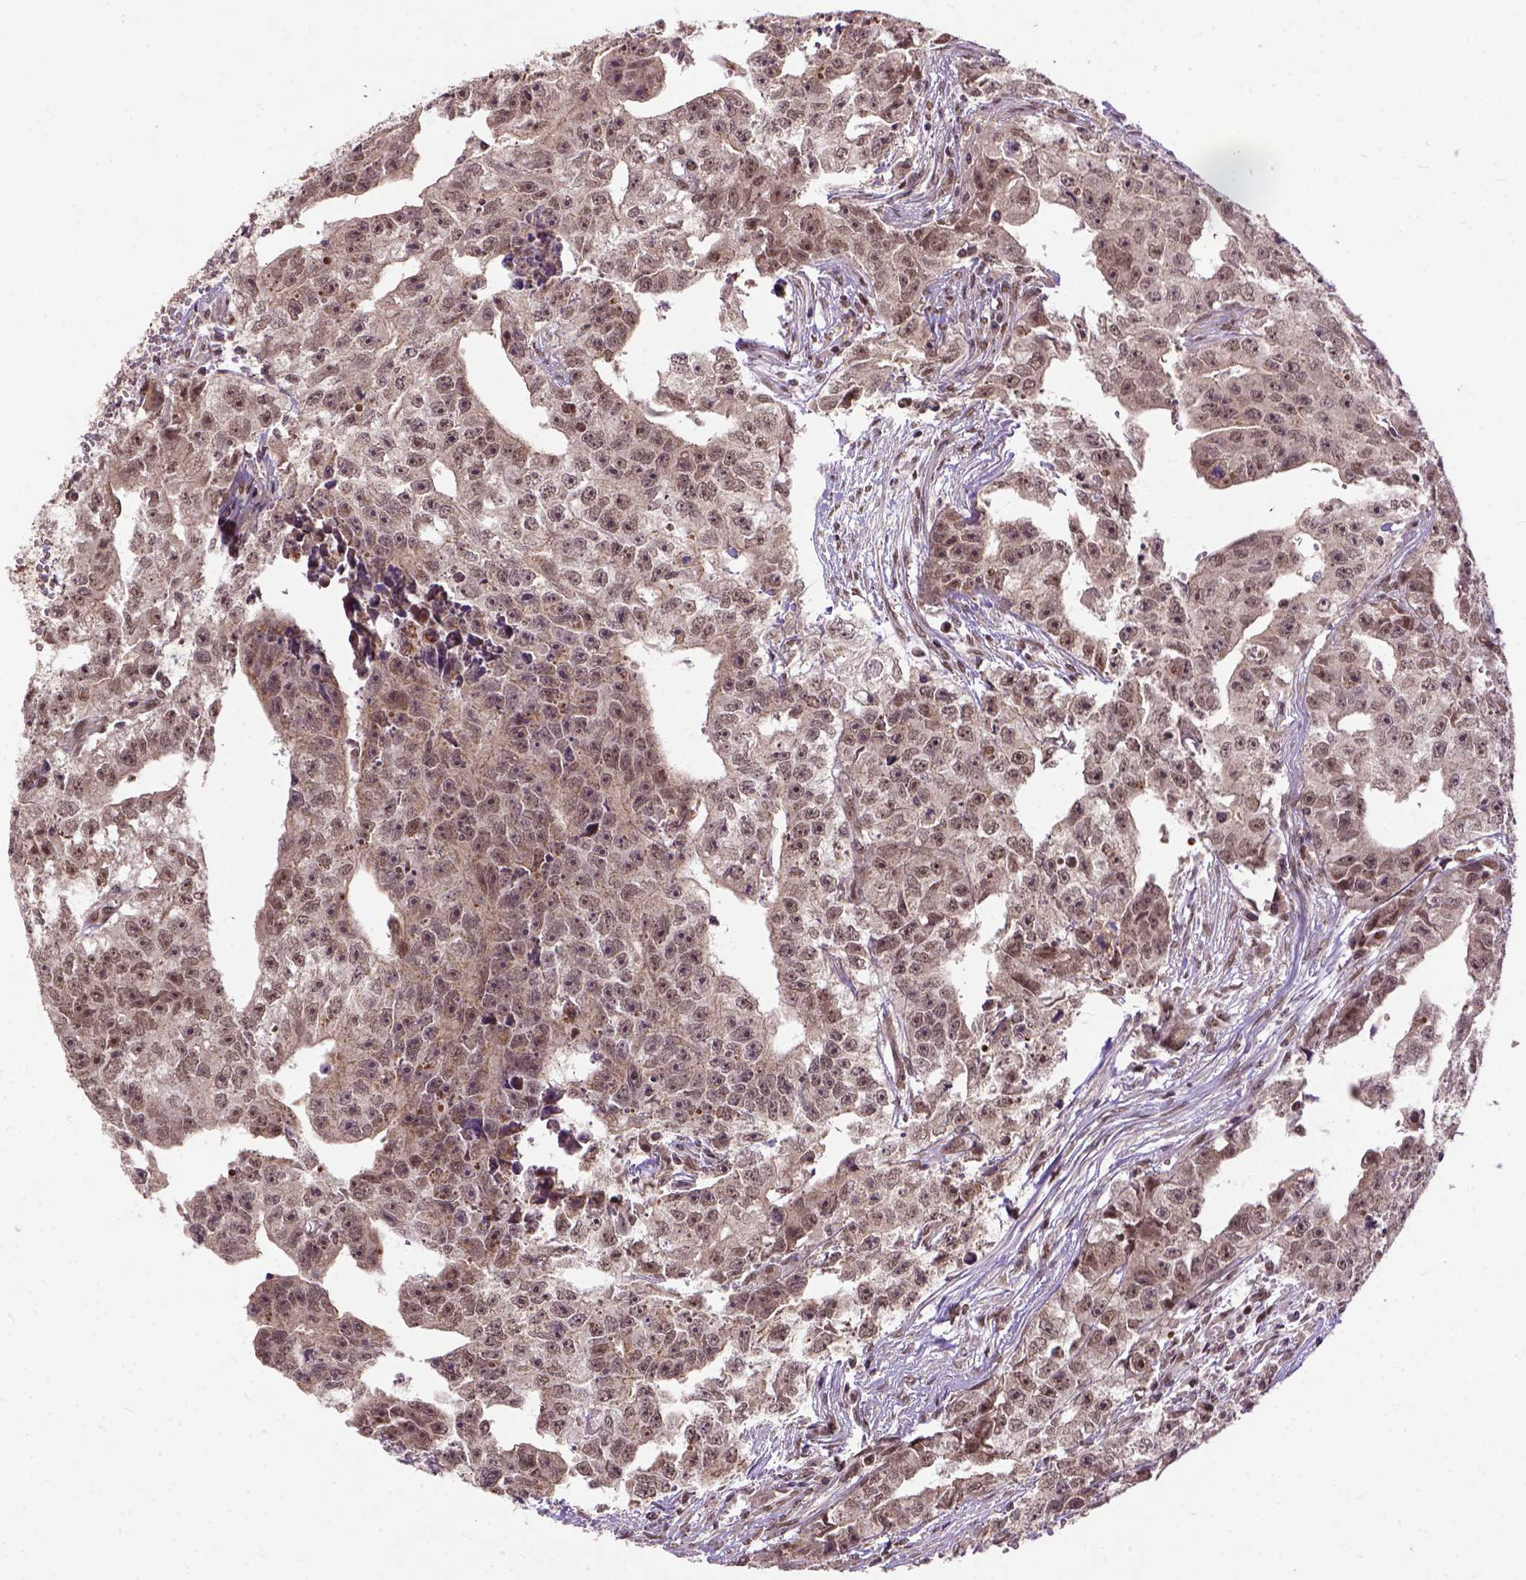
{"staining": {"intensity": "moderate", "quantity": ">75%", "location": "nuclear"}, "tissue": "testis cancer", "cell_type": "Tumor cells", "image_type": "cancer", "snomed": [{"axis": "morphology", "description": "Carcinoma, Embryonal, NOS"}, {"axis": "morphology", "description": "Teratoma, malignant, NOS"}, {"axis": "topography", "description": "Testis"}], "caption": "A micrograph of human testis cancer stained for a protein exhibits moderate nuclear brown staining in tumor cells. (DAB IHC with brightfield microscopy, high magnification).", "gene": "ZNF630", "patient": {"sex": "male", "age": 24}}